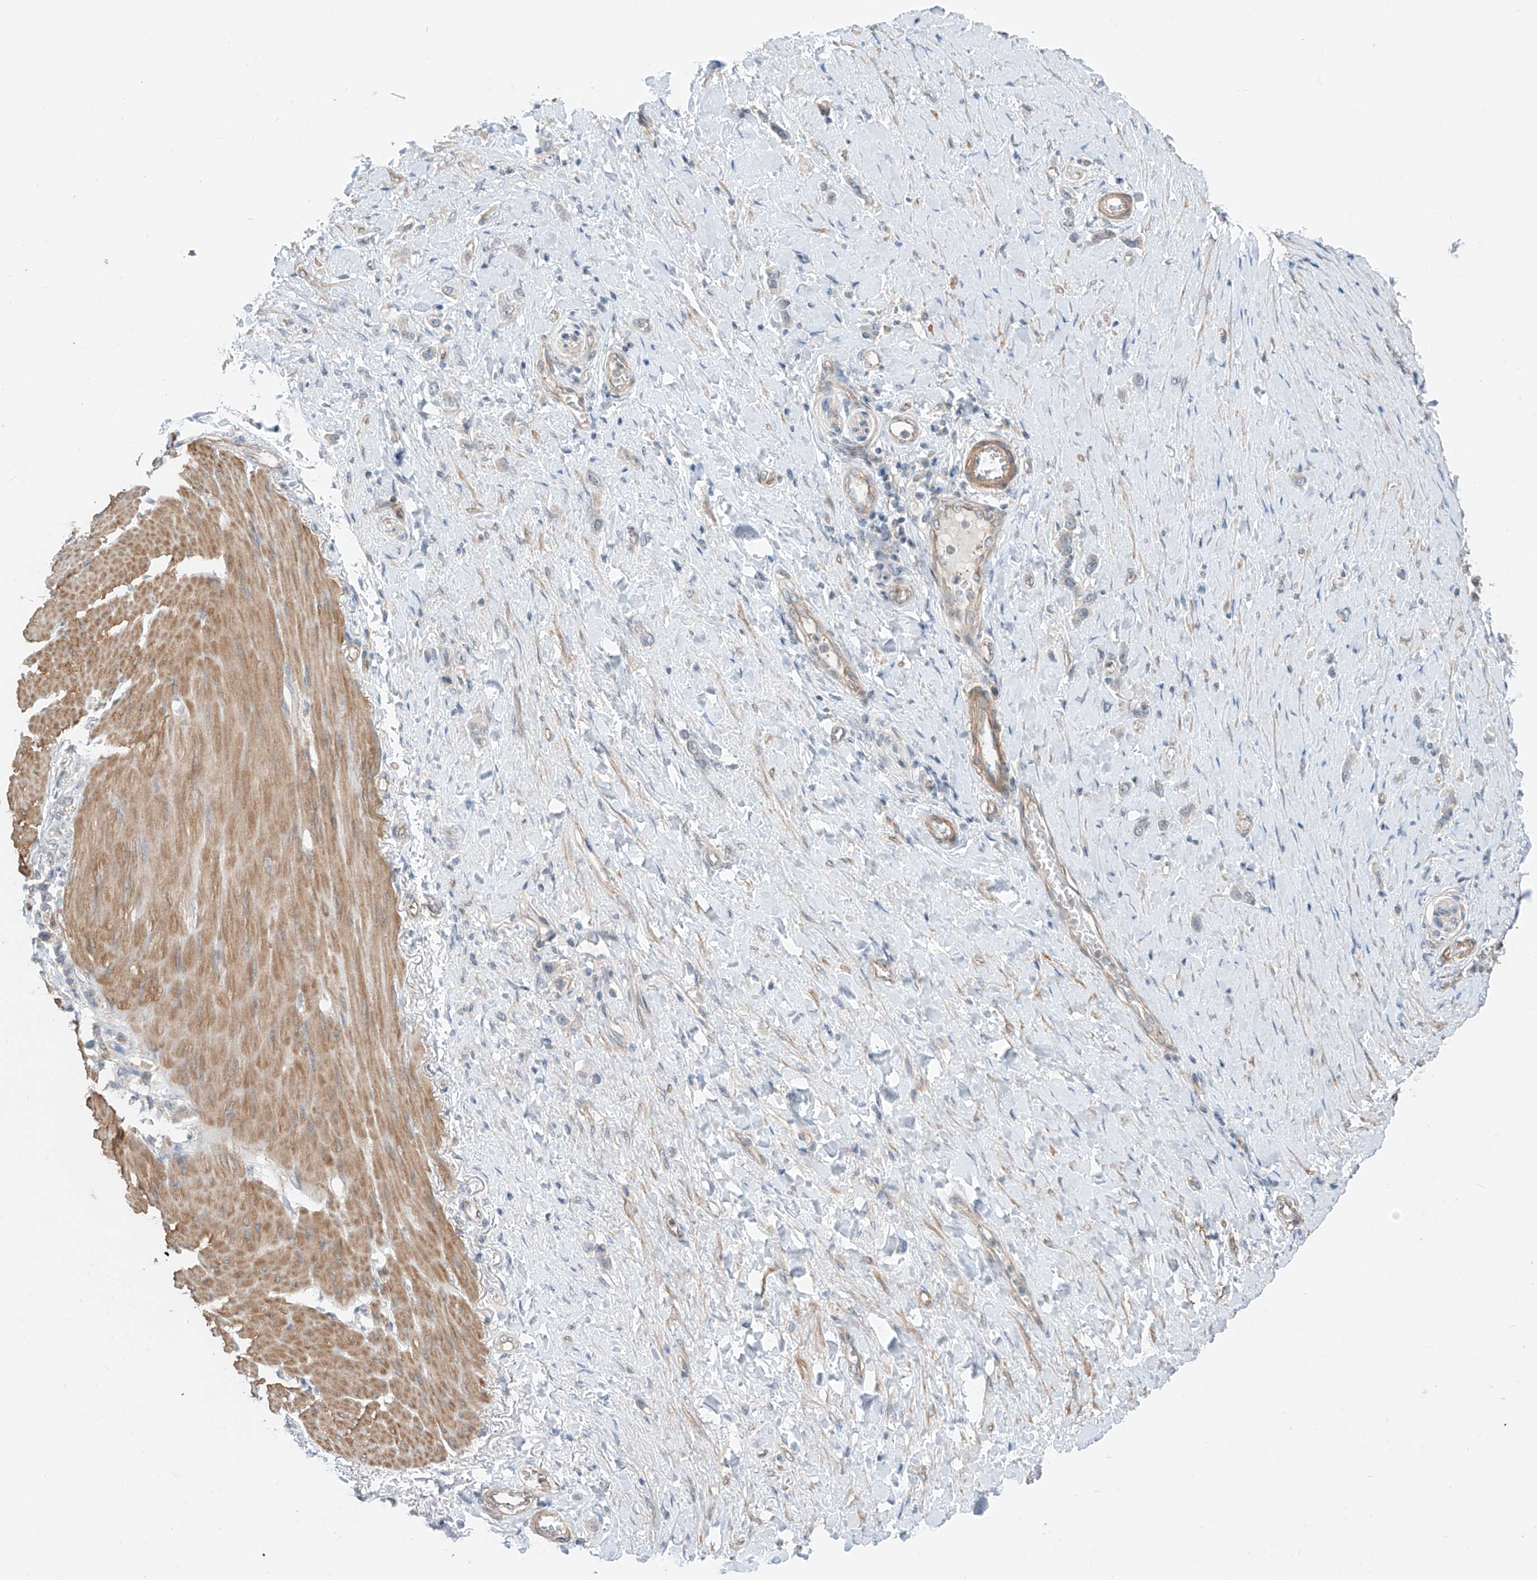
{"staining": {"intensity": "negative", "quantity": "none", "location": "none"}, "tissue": "stomach cancer", "cell_type": "Tumor cells", "image_type": "cancer", "snomed": [{"axis": "morphology", "description": "Adenocarcinoma, NOS"}, {"axis": "topography", "description": "Stomach"}], "caption": "Tumor cells are negative for brown protein staining in adenocarcinoma (stomach).", "gene": "ABLIM2", "patient": {"sex": "female", "age": 65}}